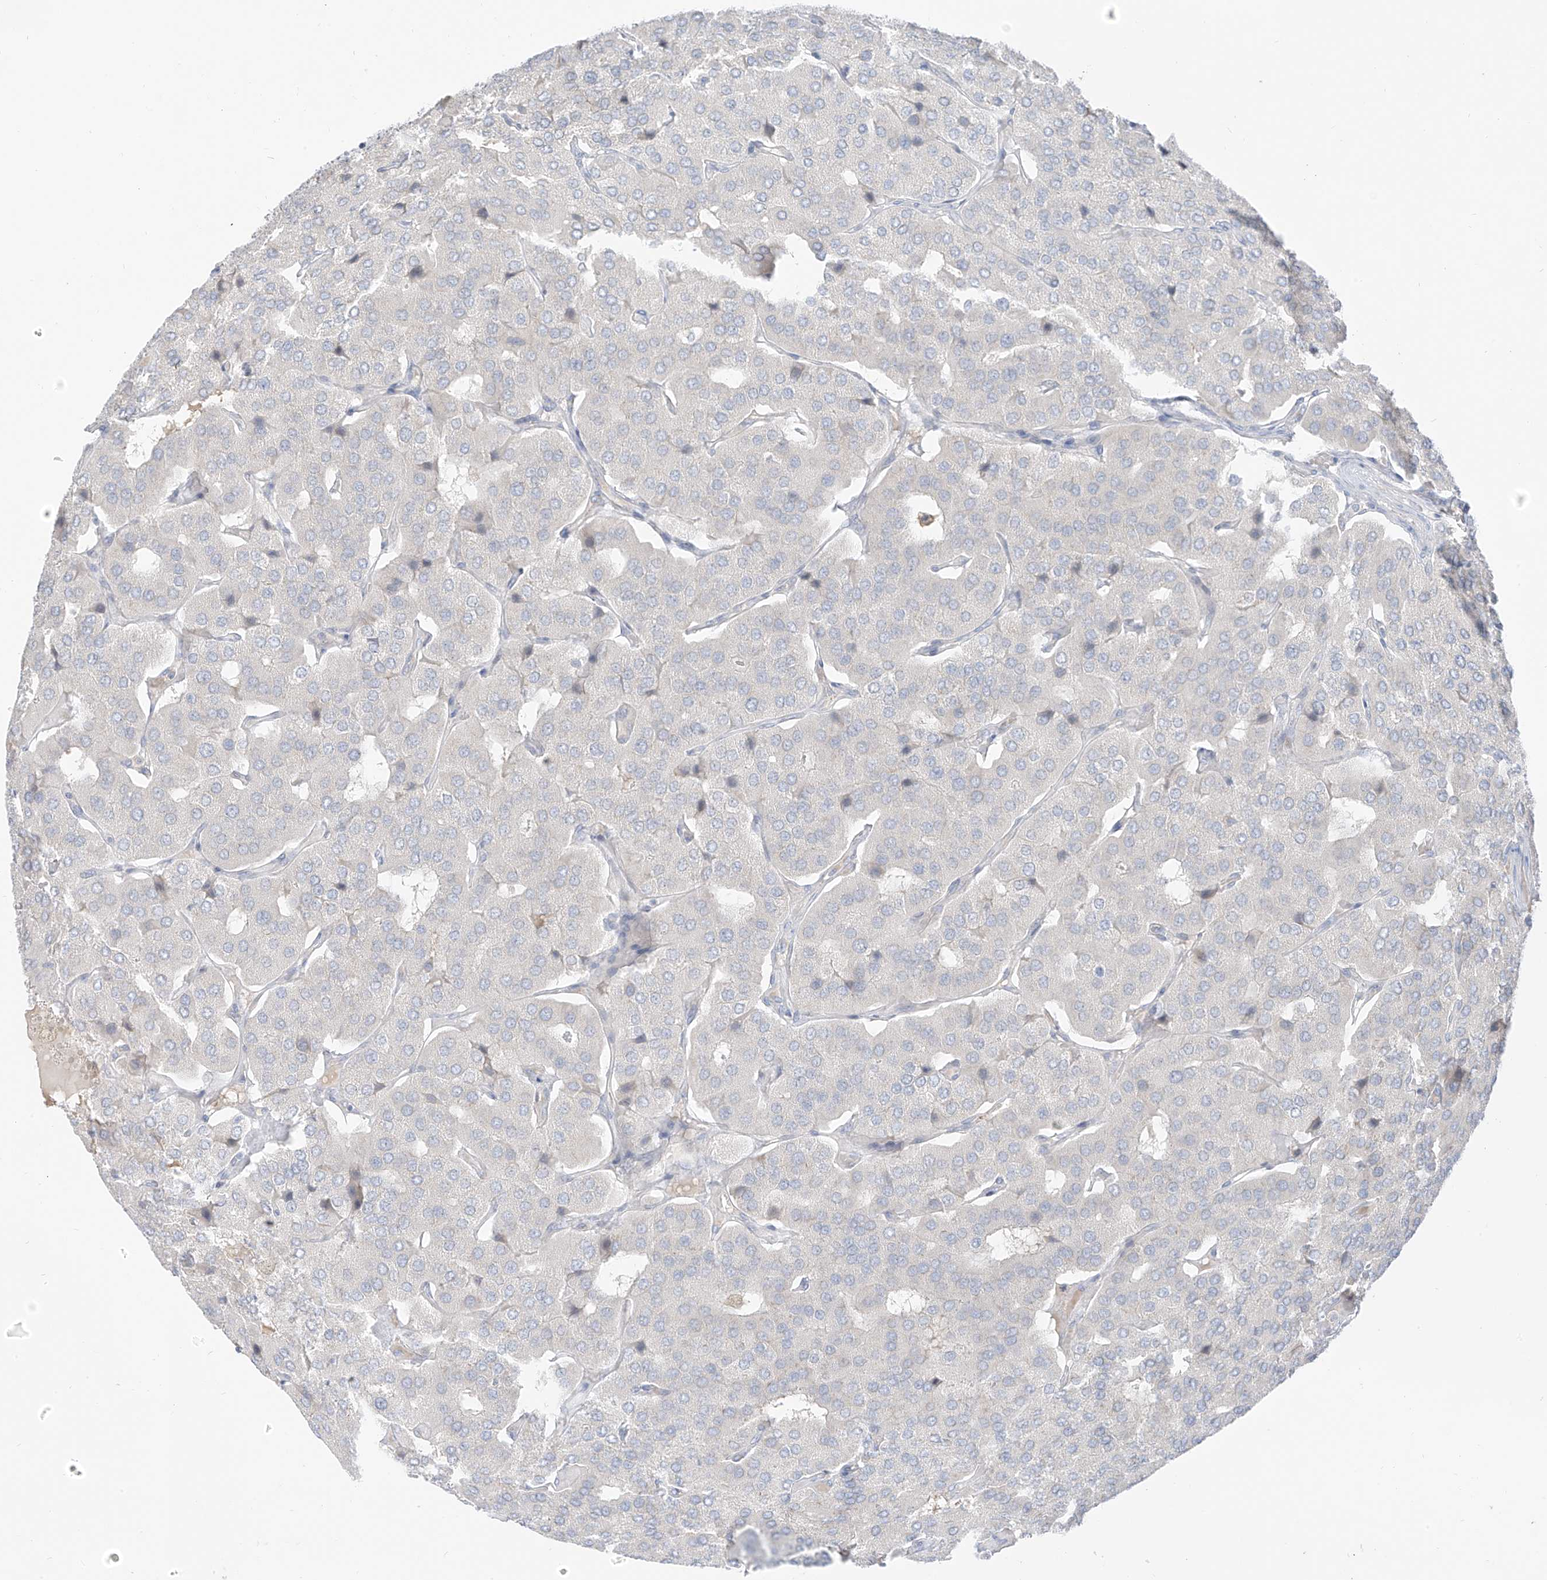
{"staining": {"intensity": "negative", "quantity": "none", "location": "none"}, "tissue": "parathyroid gland", "cell_type": "Glandular cells", "image_type": "normal", "snomed": [{"axis": "morphology", "description": "Normal tissue, NOS"}, {"axis": "morphology", "description": "Adenoma, NOS"}, {"axis": "topography", "description": "Parathyroid gland"}], "caption": "The image reveals no significant expression in glandular cells of parathyroid gland.", "gene": "C2orf42", "patient": {"sex": "female", "age": 86}}